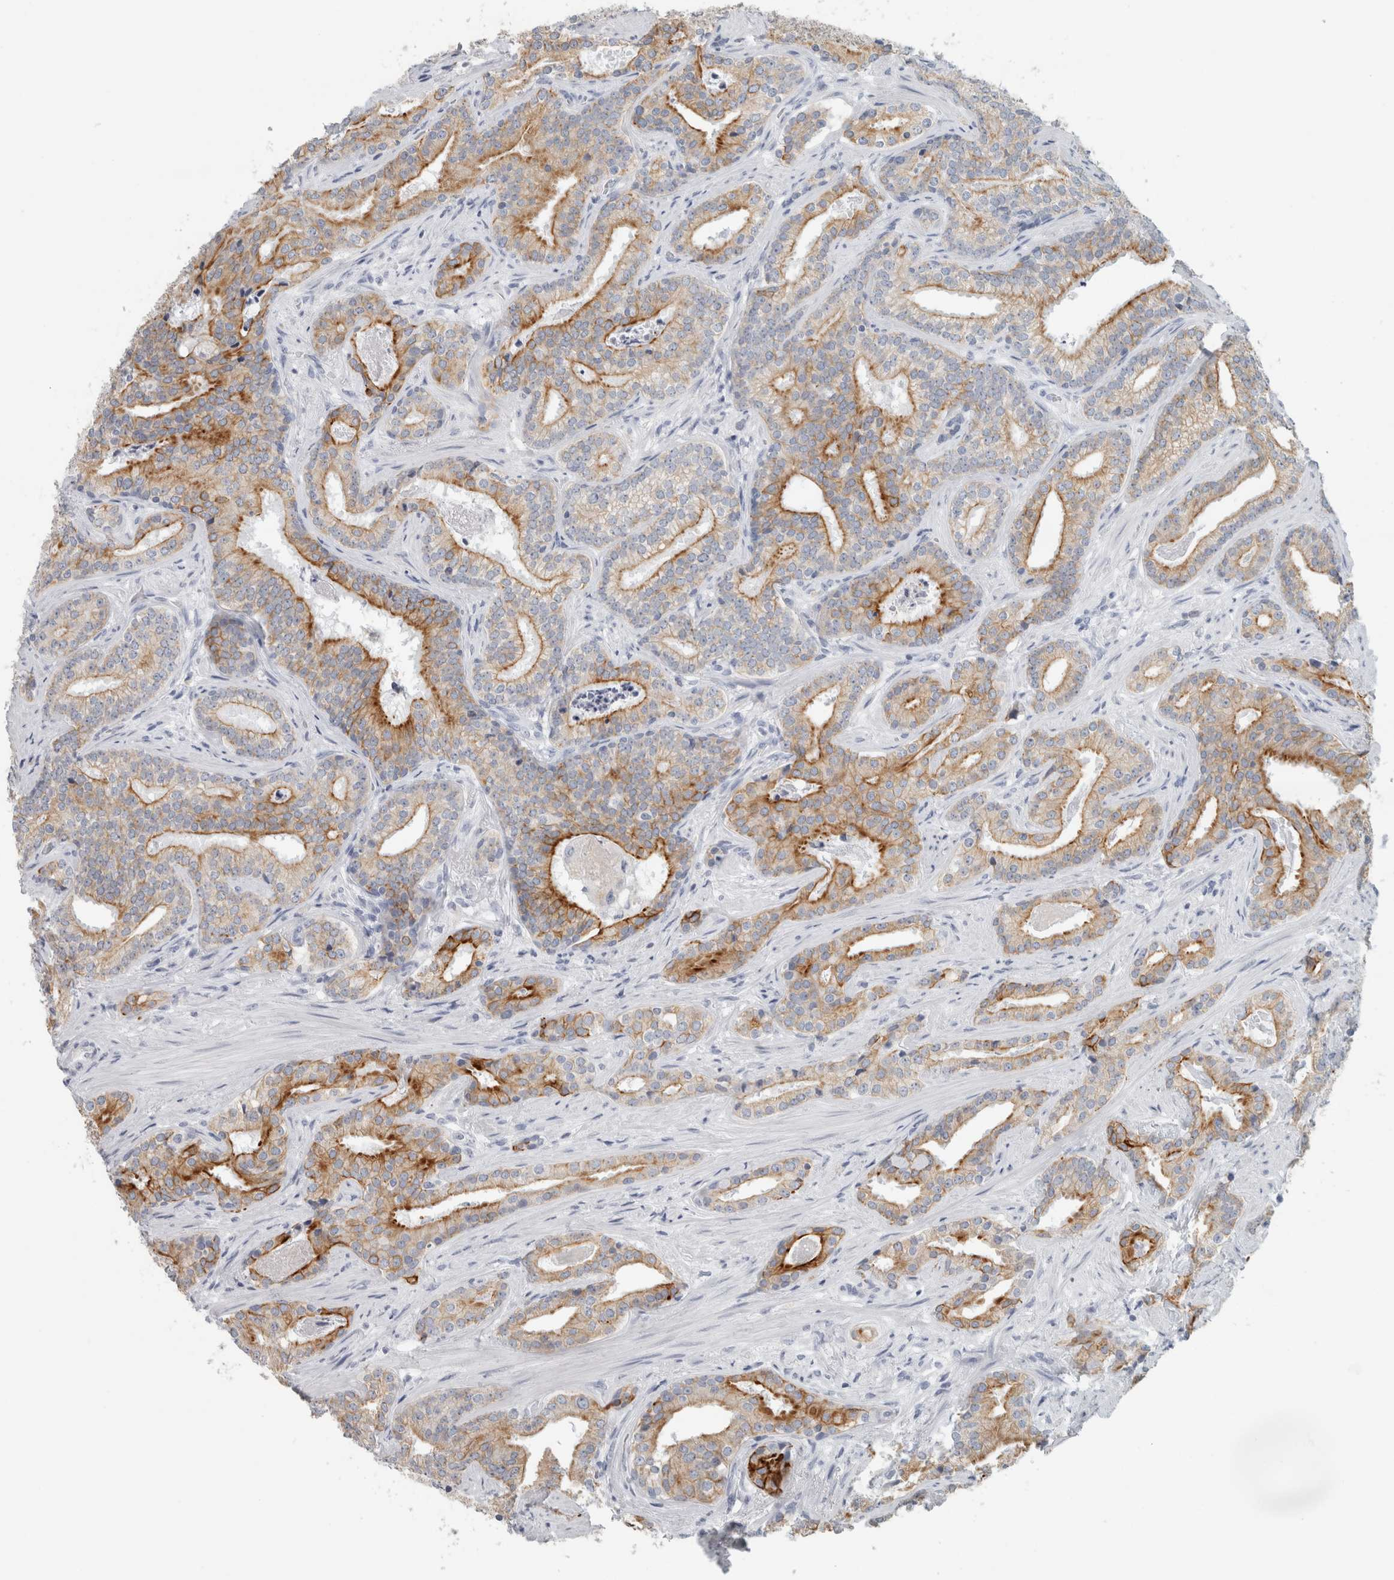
{"staining": {"intensity": "moderate", "quantity": ">75%", "location": "cytoplasmic/membranous"}, "tissue": "prostate cancer", "cell_type": "Tumor cells", "image_type": "cancer", "snomed": [{"axis": "morphology", "description": "Adenocarcinoma, Low grade"}, {"axis": "topography", "description": "Prostate"}], "caption": "Immunohistochemistry staining of prostate cancer (low-grade adenocarcinoma), which demonstrates medium levels of moderate cytoplasmic/membranous positivity in approximately >75% of tumor cells indicating moderate cytoplasmic/membranous protein expression. The staining was performed using DAB (3,3'-diaminobenzidine) (brown) for protein detection and nuclei were counterstained in hematoxylin (blue).", "gene": "SLC28A3", "patient": {"sex": "male", "age": 67}}